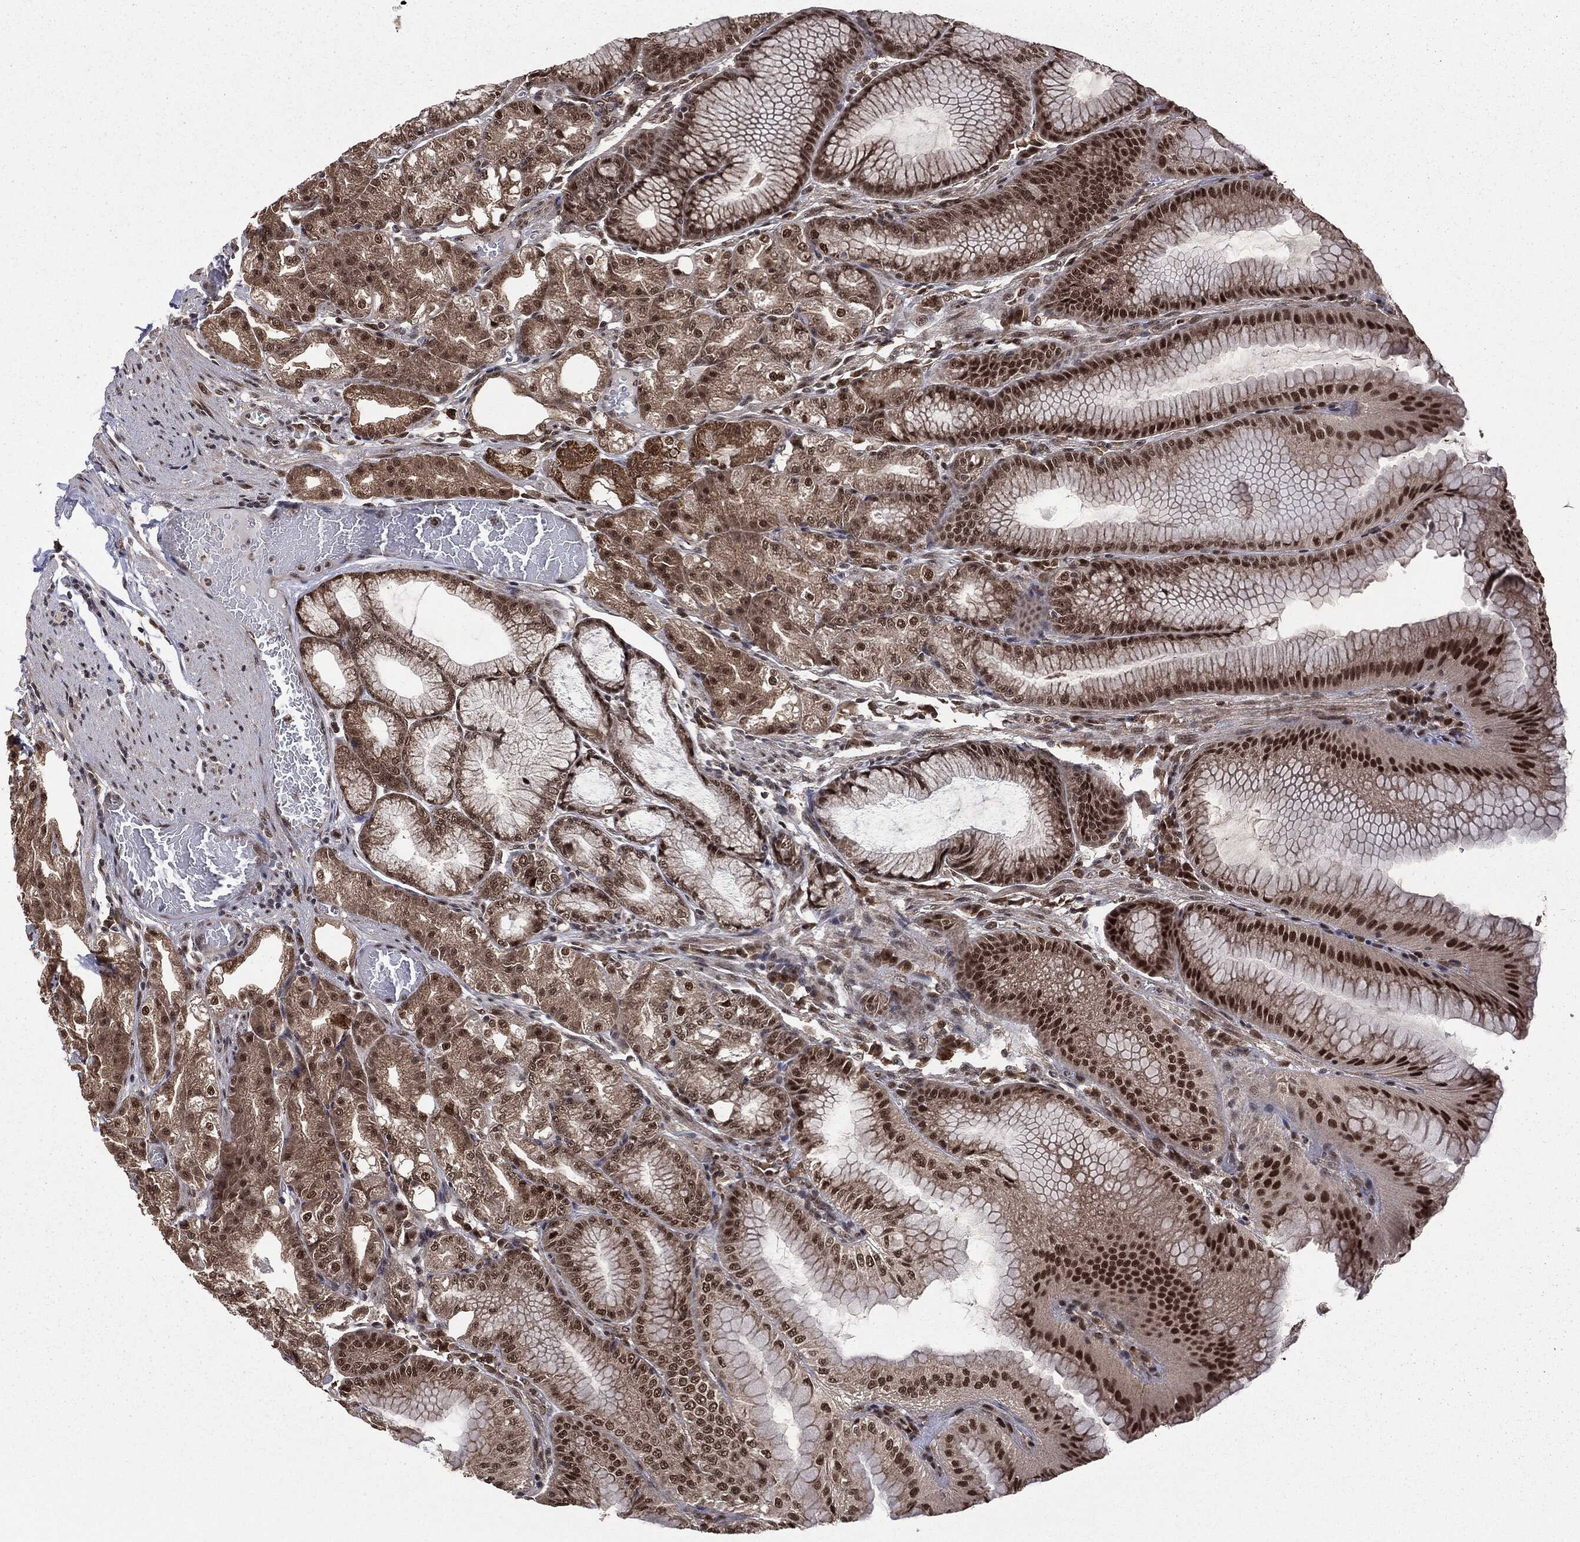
{"staining": {"intensity": "strong", "quantity": "25%-75%", "location": "nuclear"}, "tissue": "stomach", "cell_type": "Glandular cells", "image_type": "normal", "snomed": [{"axis": "morphology", "description": "Normal tissue, NOS"}, {"axis": "topography", "description": "Stomach"}], "caption": "Stomach stained for a protein demonstrates strong nuclear positivity in glandular cells. (DAB (3,3'-diaminobenzidine) IHC, brown staining for protein, blue staining for nuclei).", "gene": "JMJD6", "patient": {"sex": "male", "age": 71}}